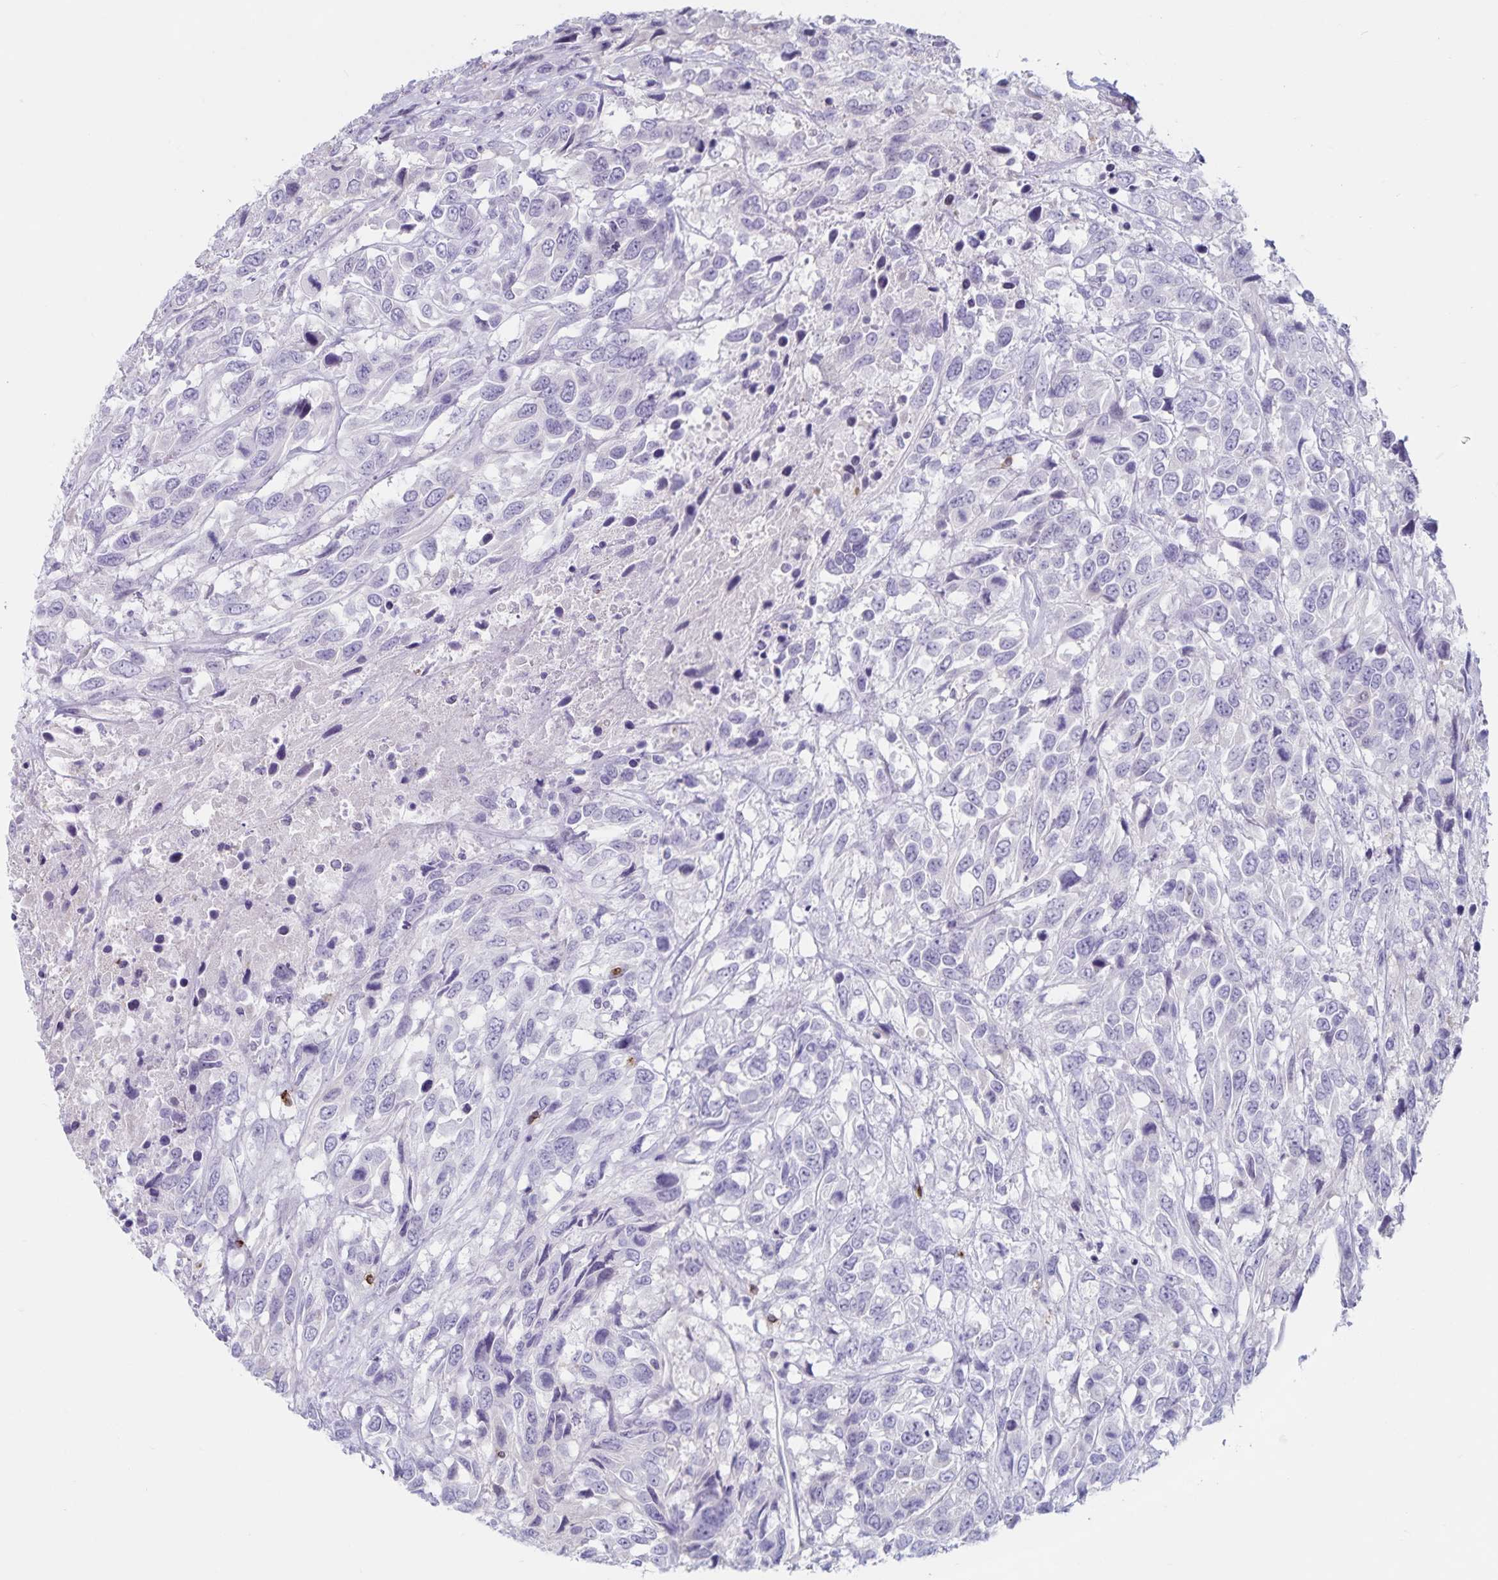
{"staining": {"intensity": "negative", "quantity": "none", "location": "none"}, "tissue": "urothelial cancer", "cell_type": "Tumor cells", "image_type": "cancer", "snomed": [{"axis": "morphology", "description": "Urothelial carcinoma, High grade"}, {"axis": "topography", "description": "Urinary bladder"}], "caption": "Protein analysis of urothelial carcinoma (high-grade) exhibits no significant staining in tumor cells.", "gene": "GNLY", "patient": {"sex": "female", "age": 70}}